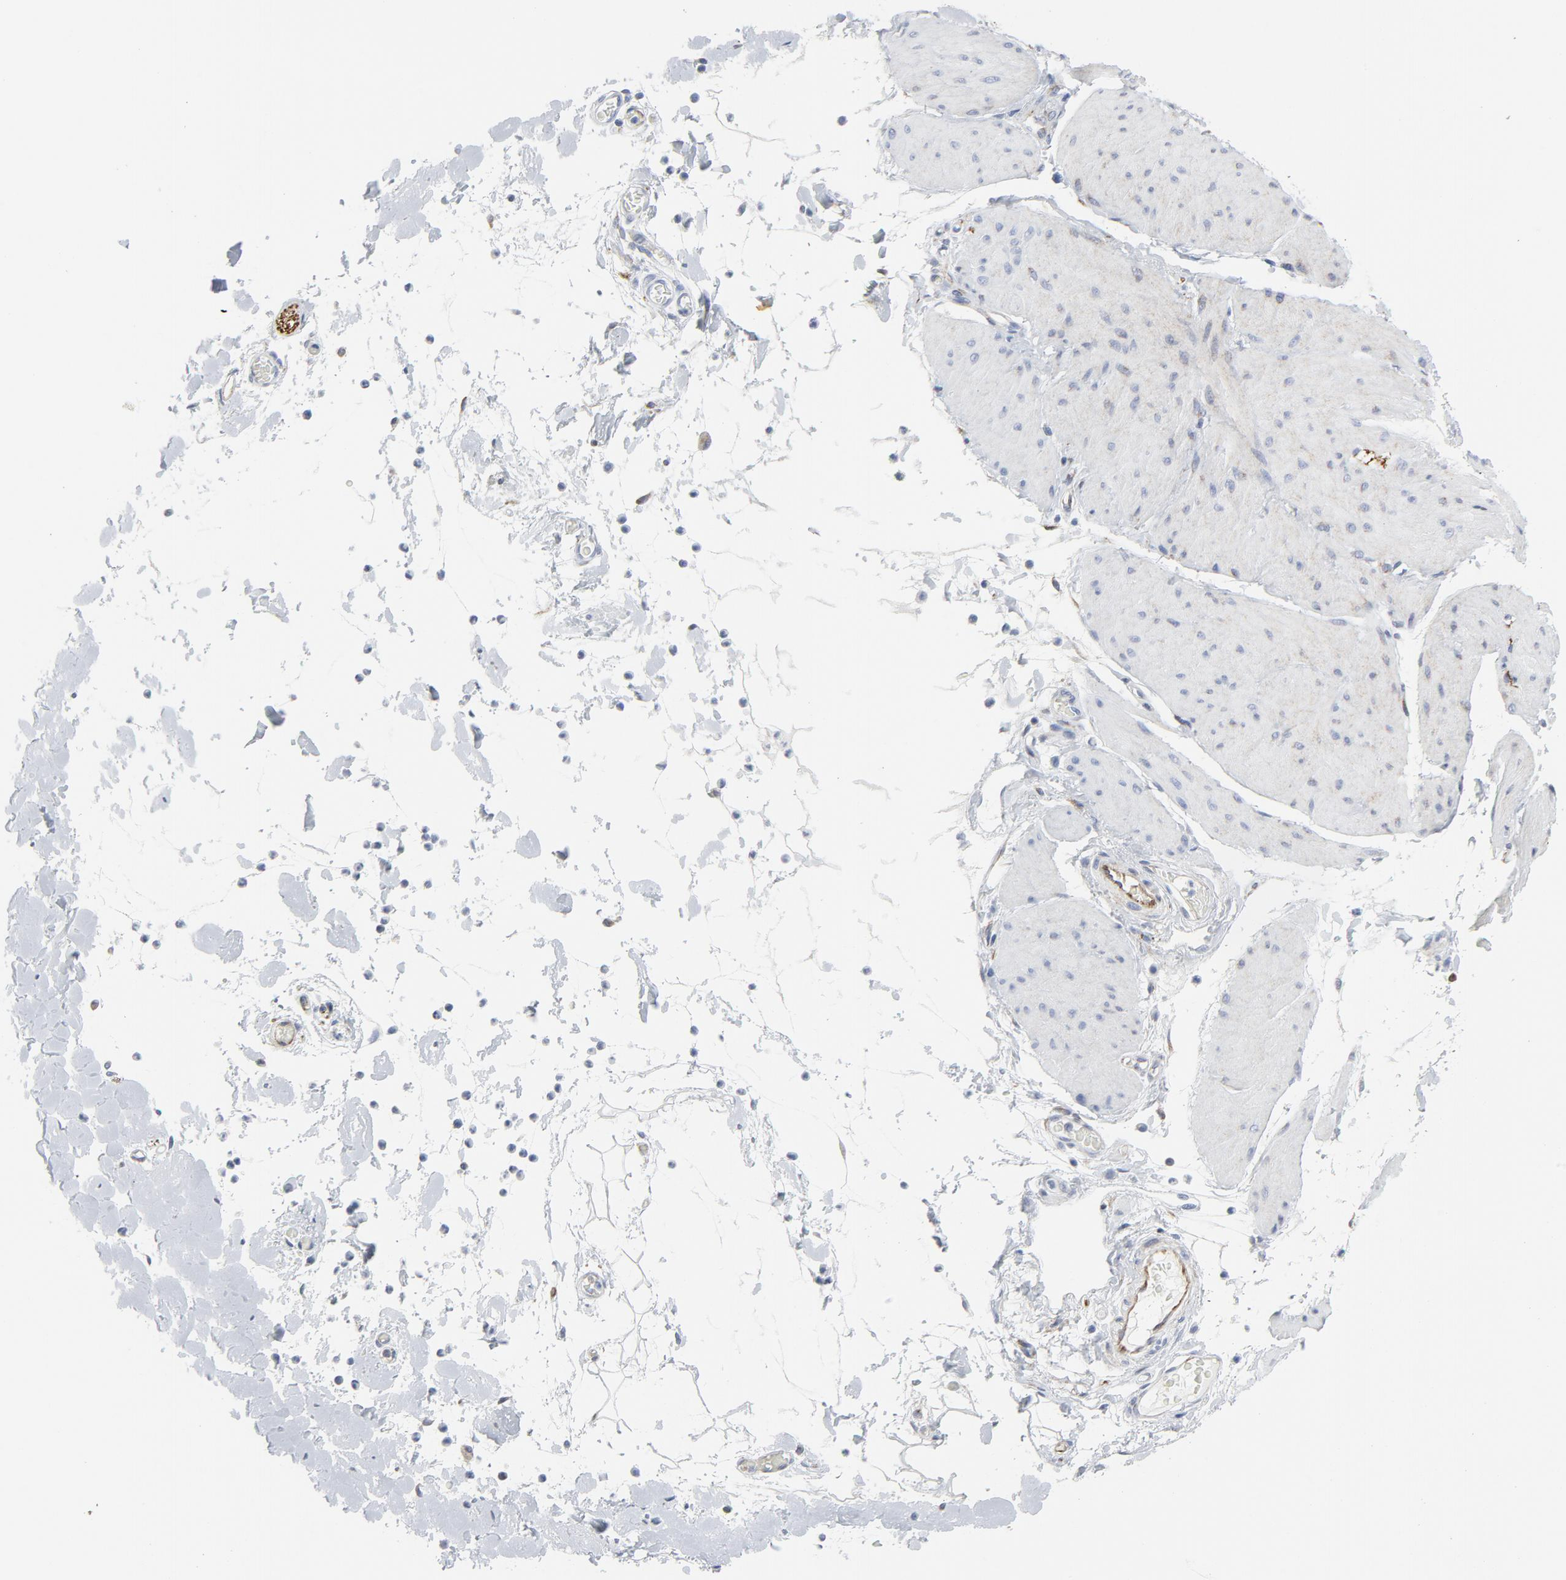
{"staining": {"intensity": "negative", "quantity": "none", "location": "none"}, "tissue": "smooth muscle", "cell_type": "Smooth muscle cells", "image_type": "normal", "snomed": [{"axis": "morphology", "description": "Normal tissue, NOS"}, {"axis": "topography", "description": "Smooth muscle"}, {"axis": "topography", "description": "Colon"}], "caption": "This histopathology image is of benign smooth muscle stained with immunohistochemistry to label a protein in brown with the nuclei are counter-stained blue. There is no staining in smooth muscle cells. Nuclei are stained in blue.", "gene": "TUBB1", "patient": {"sex": "male", "age": 67}}